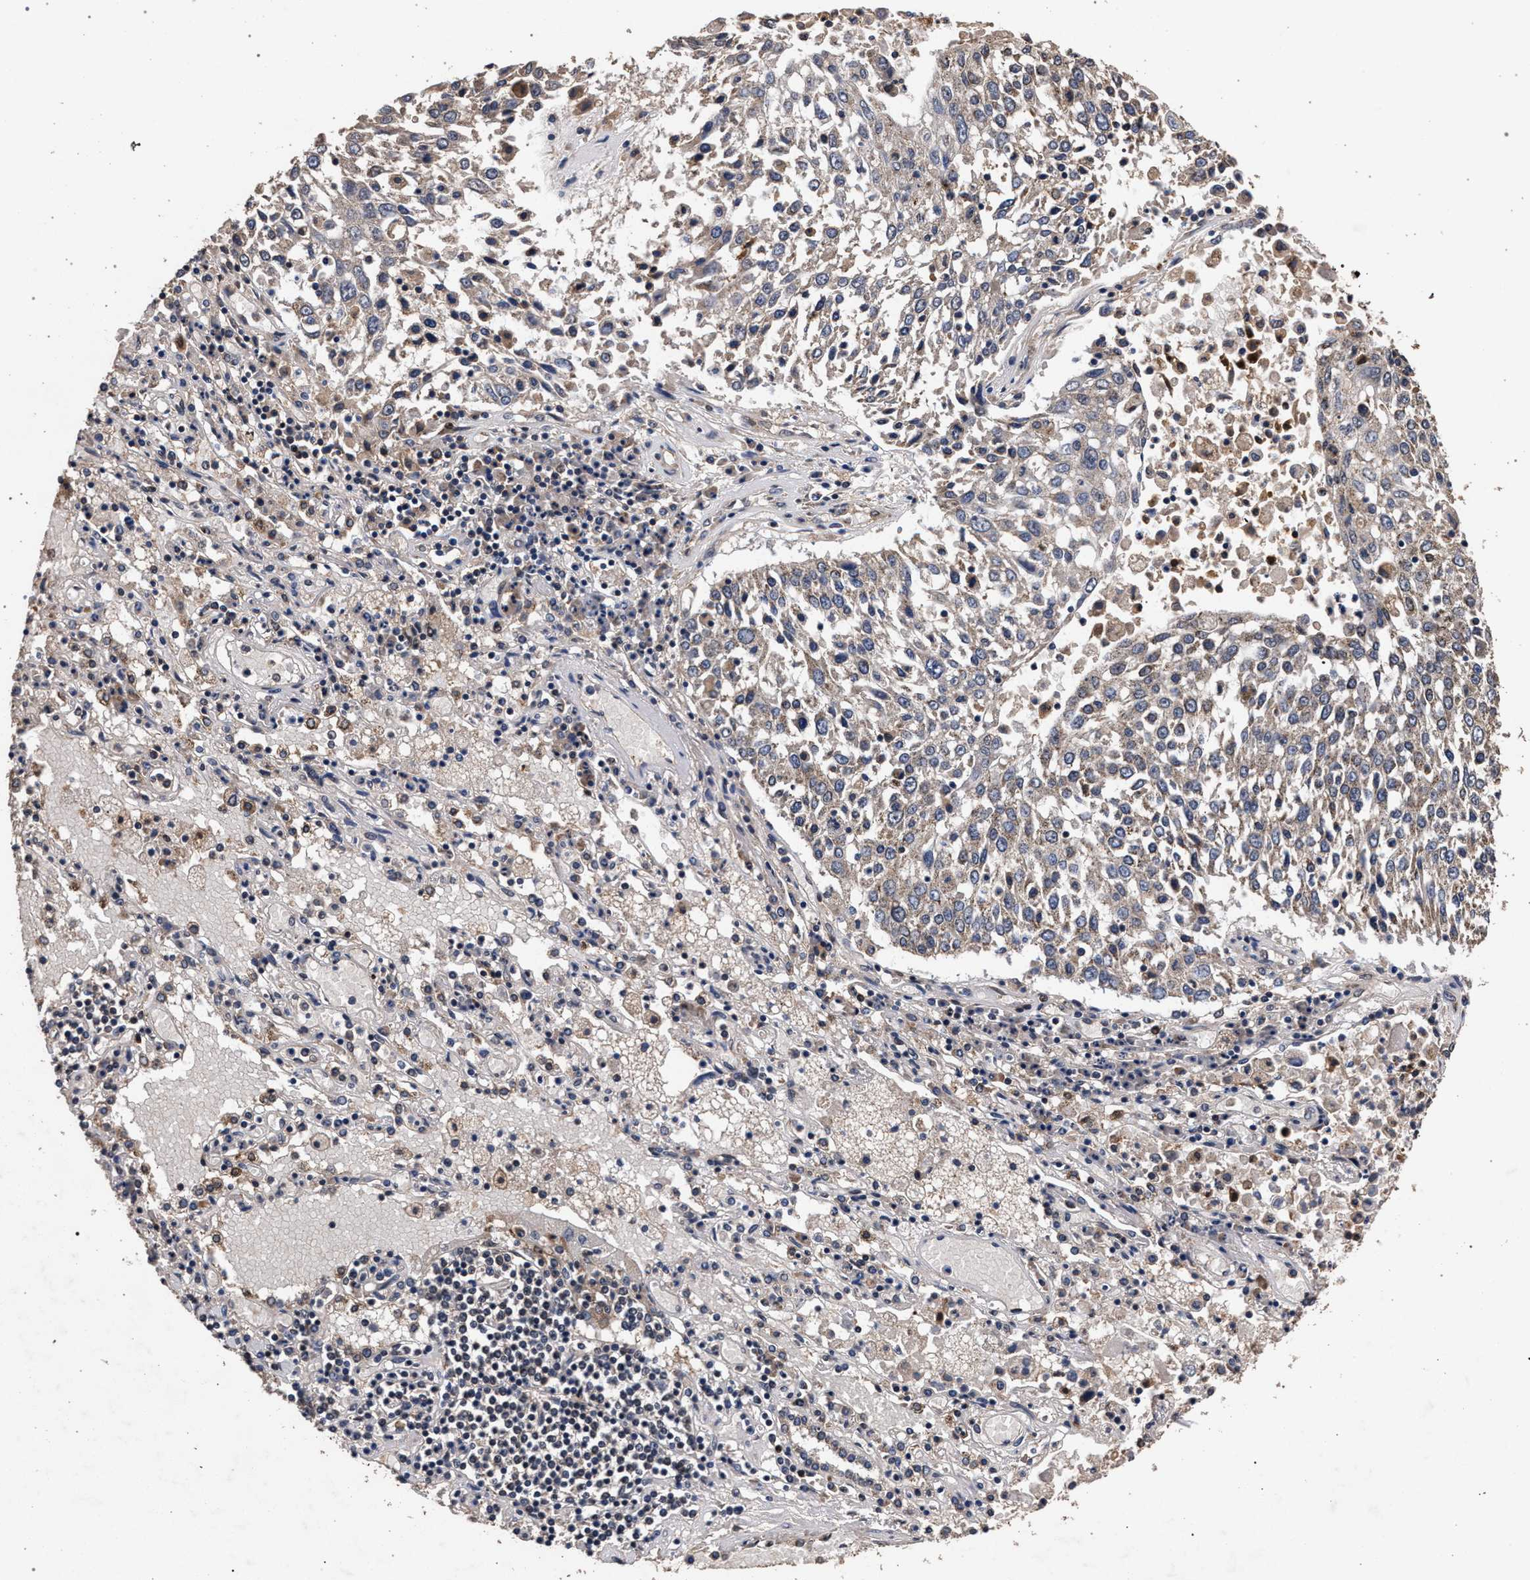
{"staining": {"intensity": "weak", "quantity": "<25%", "location": "cytoplasmic/membranous"}, "tissue": "lung cancer", "cell_type": "Tumor cells", "image_type": "cancer", "snomed": [{"axis": "morphology", "description": "Squamous cell carcinoma, NOS"}, {"axis": "topography", "description": "Lung"}], "caption": "The IHC histopathology image has no significant positivity in tumor cells of lung cancer (squamous cell carcinoma) tissue. (Brightfield microscopy of DAB (3,3'-diaminobenzidine) immunohistochemistry at high magnification).", "gene": "ACOX1", "patient": {"sex": "male", "age": 65}}